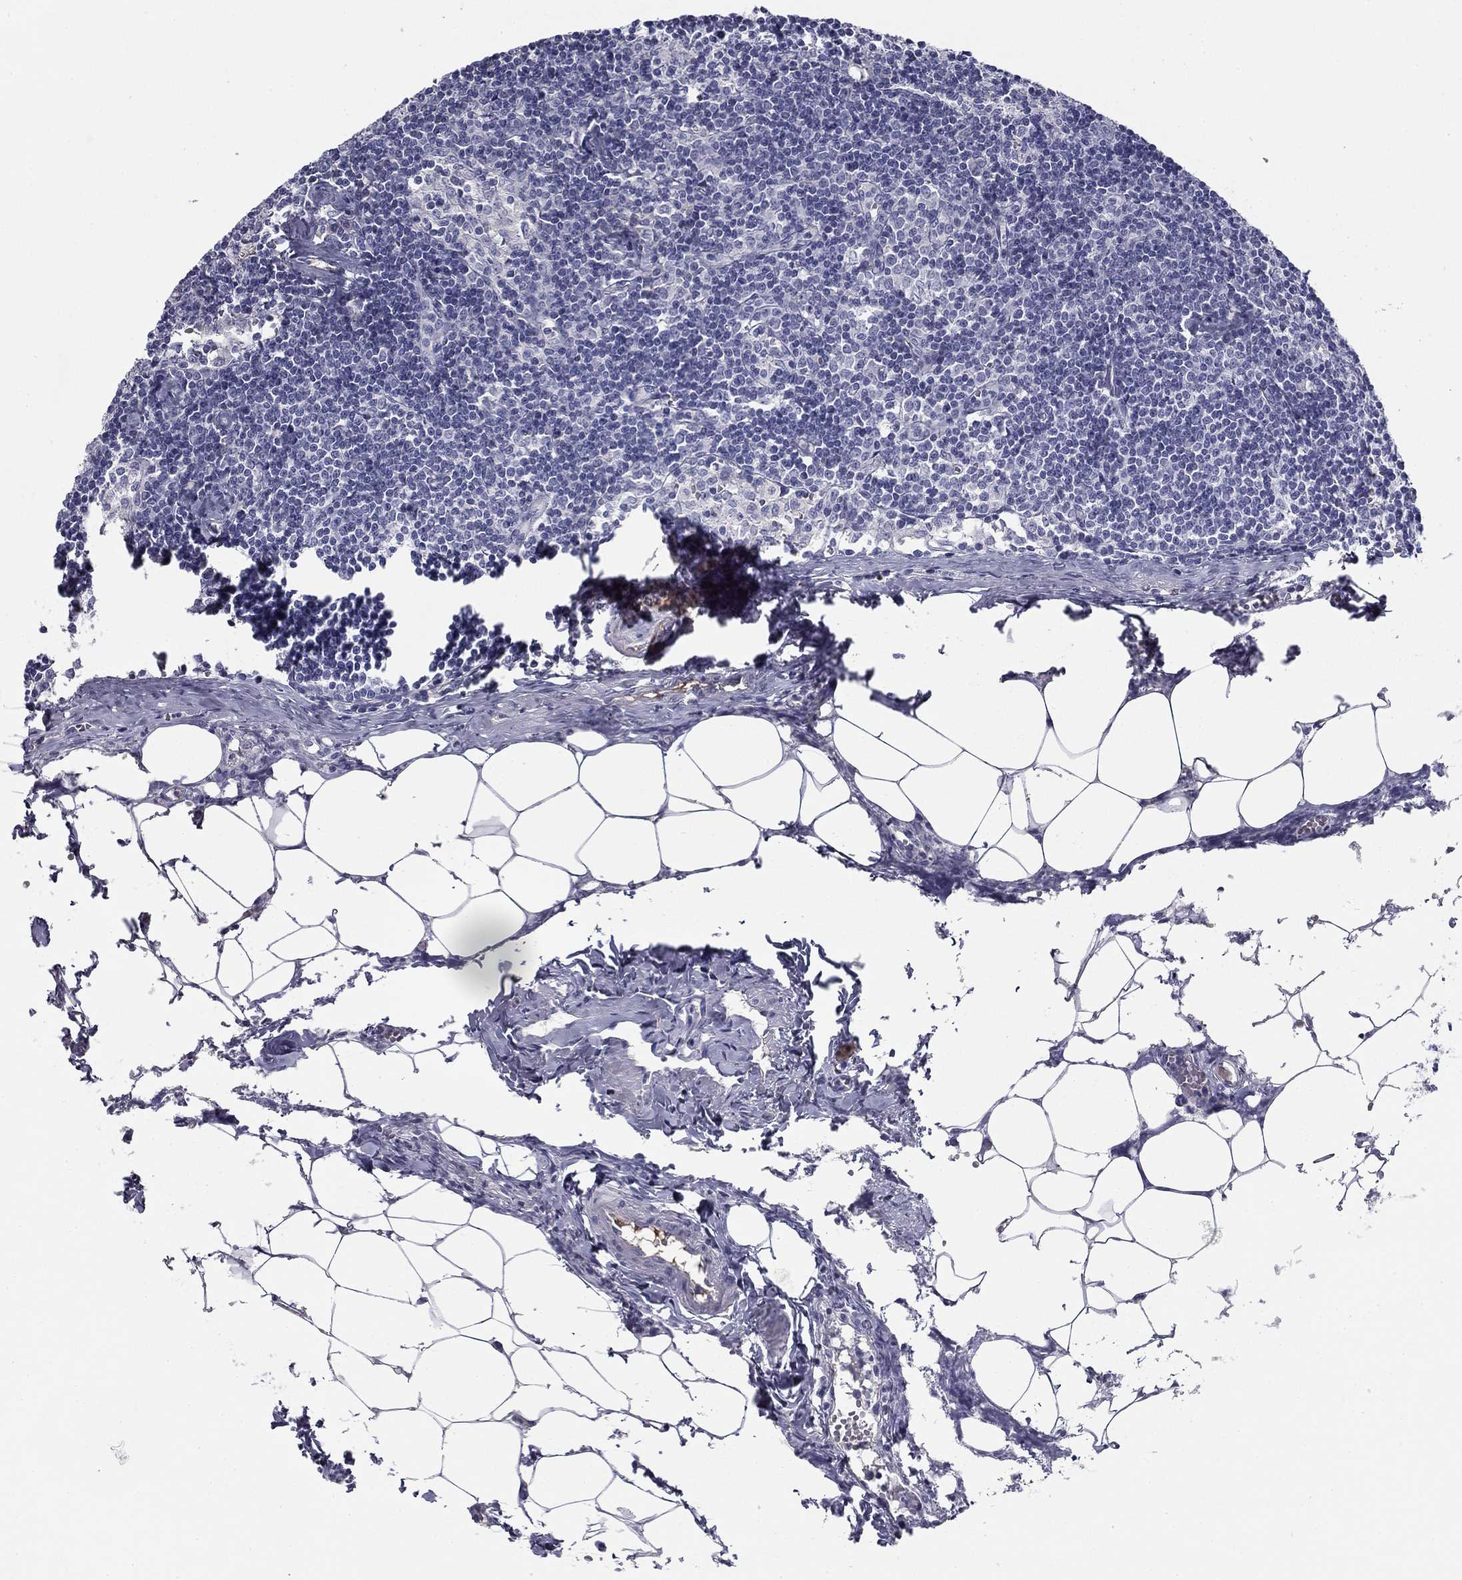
{"staining": {"intensity": "negative", "quantity": "none", "location": "none"}, "tissue": "lymph node", "cell_type": "Non-germinal center cells", "image_type": "normal", "snomed": [{"axis": "morphology", "description": "Normal tissue, NOS"}, {"axis": "topography", "description": "Lymph node"}], "caption": "The photomicrograph demonstrates no significant positivity in non-germinal center cells of lymph node.", "gene": "CPLX4", "patient": {"sex": "female", "age": 51}}